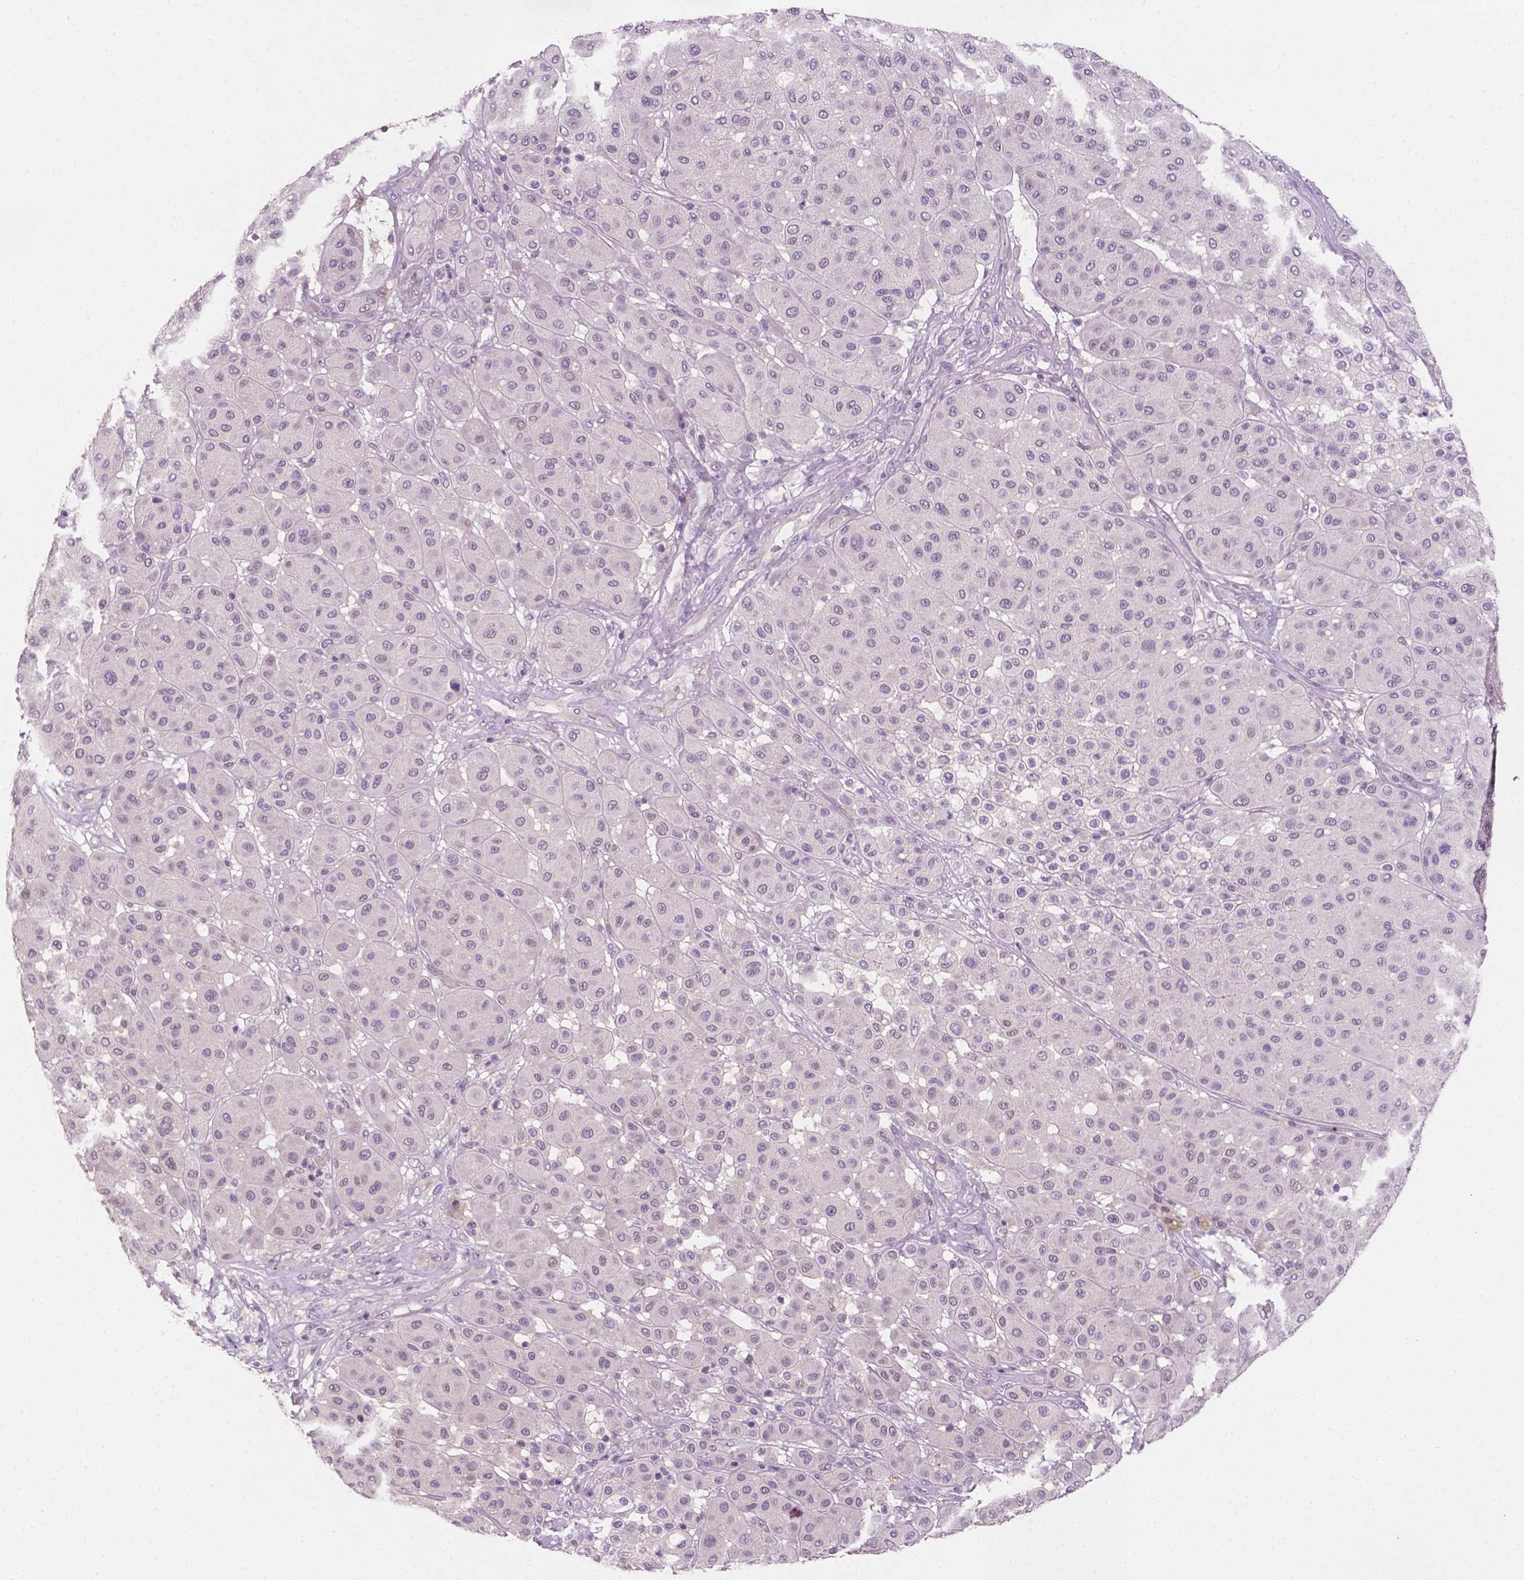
{"staining": {"intensity": "negative", "quantity": "none", "location": "none"}, "tissue": "melanoma", "cell_type": "Tumor cells", "image_type": "cancer", "snomed": [{"axis": "morphology", "description": "Malignant melanoma, Metastatic site"}, {"axis": "topography", "description": "Smooth muscle"}], "caption": "High magnification brightfield microscopy of malignant melanoma (metastatic site) stained with DAB (brown) and counterstained with hematoxylin (blue): tumor cells show no significant expression.", "gene": "MROH6", "patient": {"sex": "male", "age": 41}}